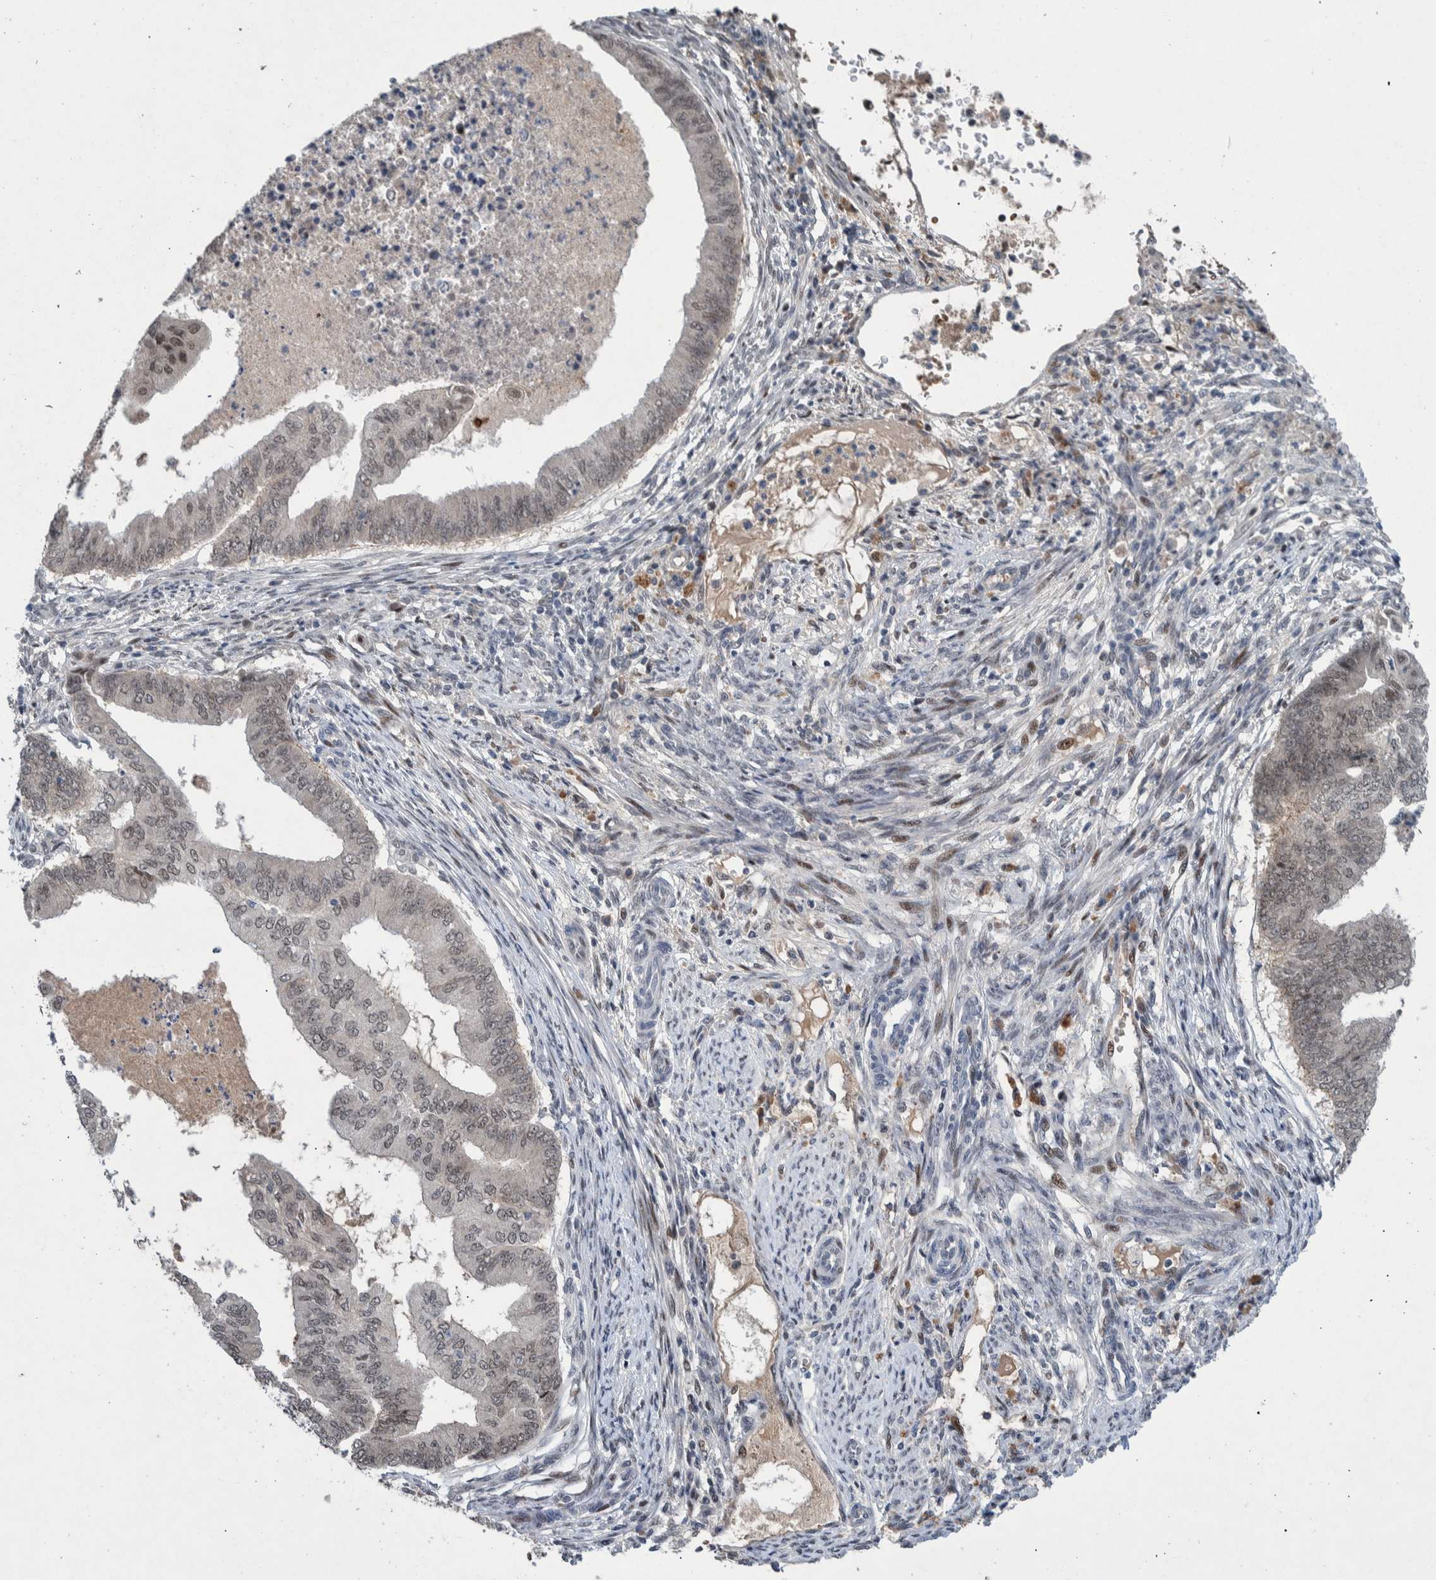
{"staining": {"intensity": "weak", "quantity": ">75%", "location": "nuclear"}, "tissue": "endometrial cancer", "cell_type": "Tumor cells", "image_type": "cancer", "snomed": [{"axis": "morphology", "description": "Polyp, NOS"}, {"axis": "morphology", "description": "Adenocarcinoma, NOS"}, {"axis": "morphology", "description": "Adenoma, NOS"}, {"axis": "topography", "description": "Endometrium"}], "caption": "Immunohistochemical staining of adenocarcinoma (endometrial) demonstrates low levels of weak nuclear protein positivity in about >75% of tumor cells.", "gene": "ESRP1", "patient": {"sex": "female", "age": 79}}